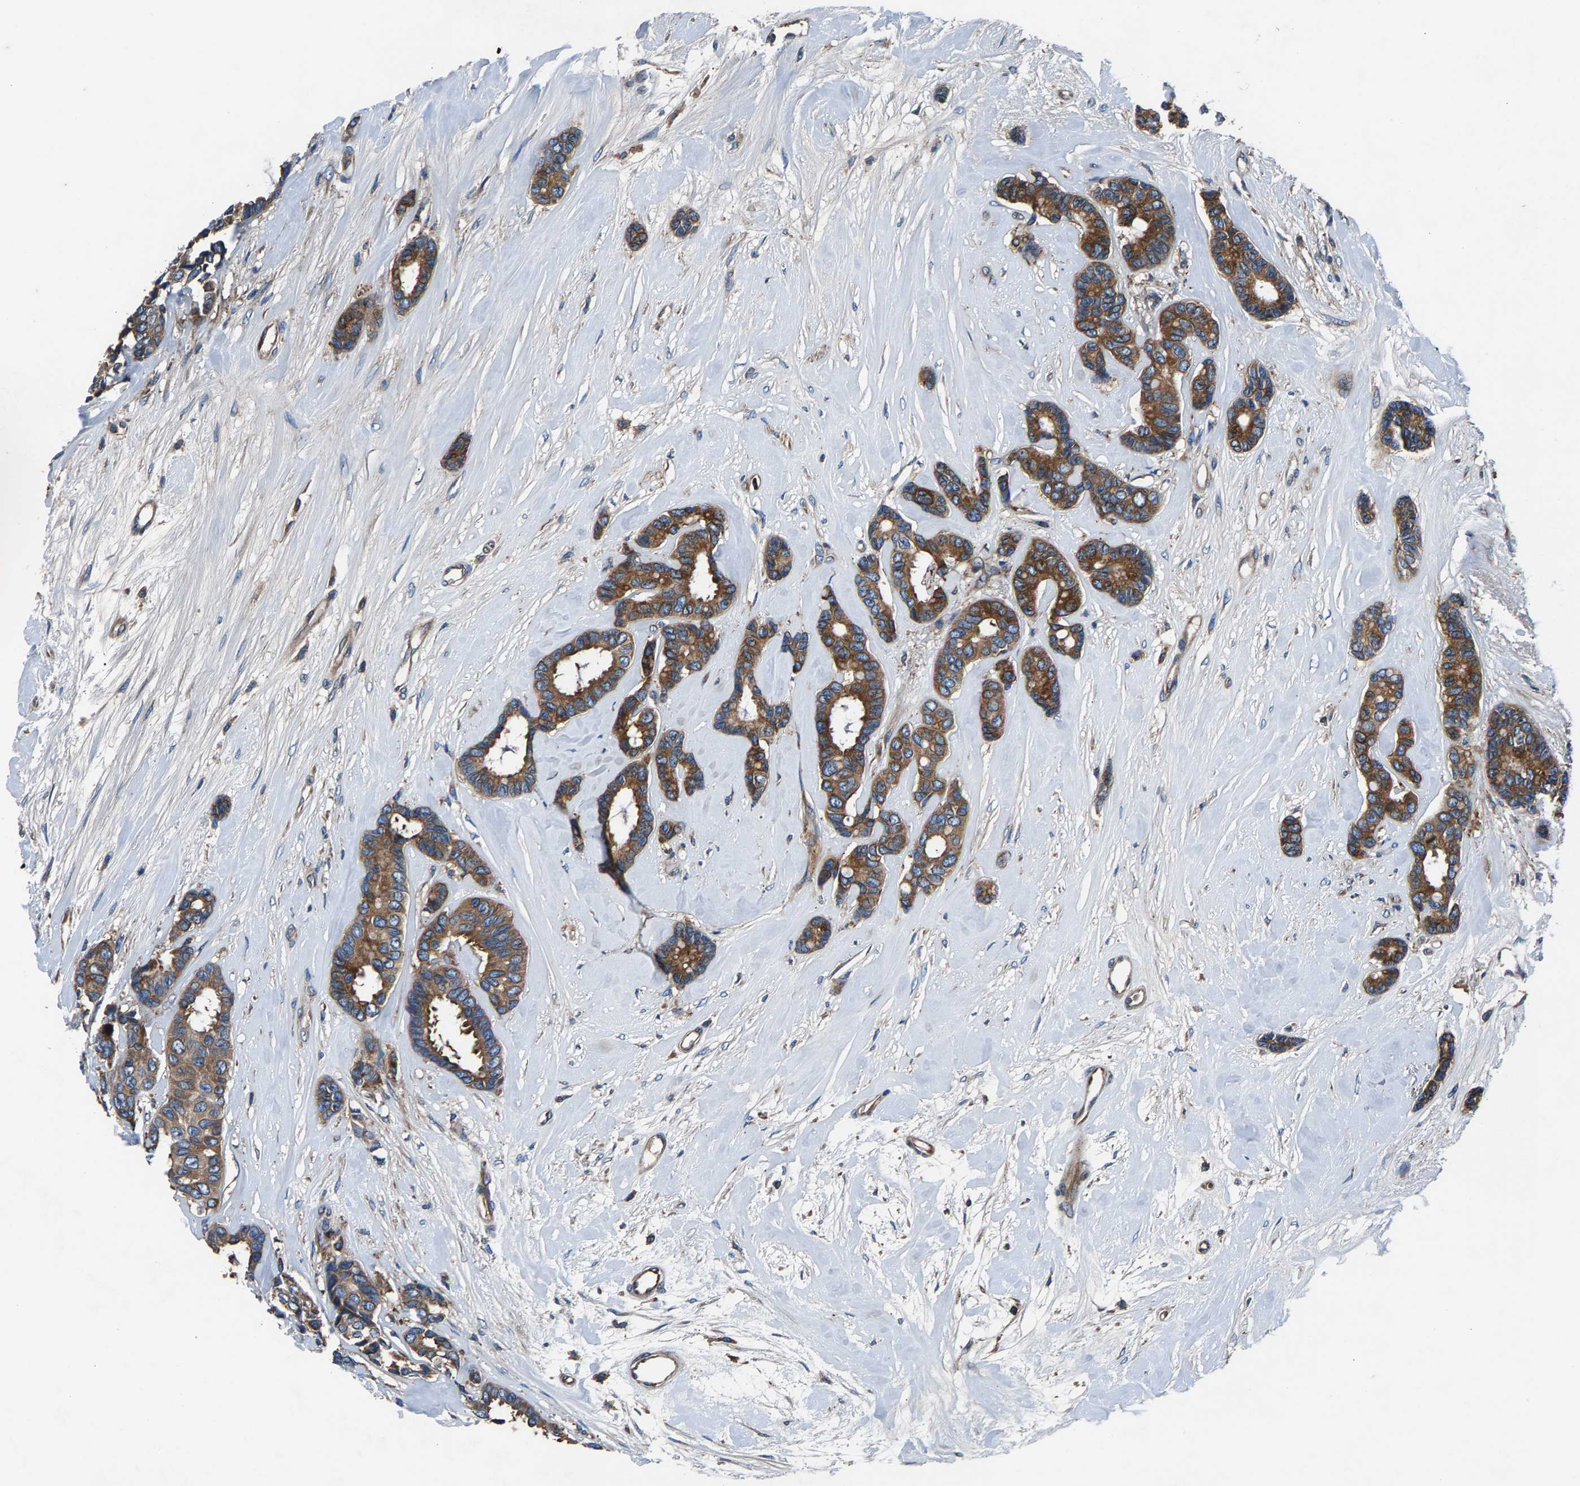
{"staining": {"intensity": "strong", "quantity": ">75%", "location": "cytoplasmic/membranous"}, "tissue": "breast cancer", "cell_type": "Tumor cells", "image_type": "cancer", "snomed": [{"axis": "morphology", "description": "Duct carcinoma"}, {"axis": "topography", "description": "Breast"}], "caption": "The histopathology image displays immunohistochemical staining of breast cancer (invasive ductal carcinoma). There is strong cytoplasmic/membranous positivity is identified in about >75% of tumor cells.", "gene": "LPCAT1", "patient": {"sex": "female", "age": 87}}